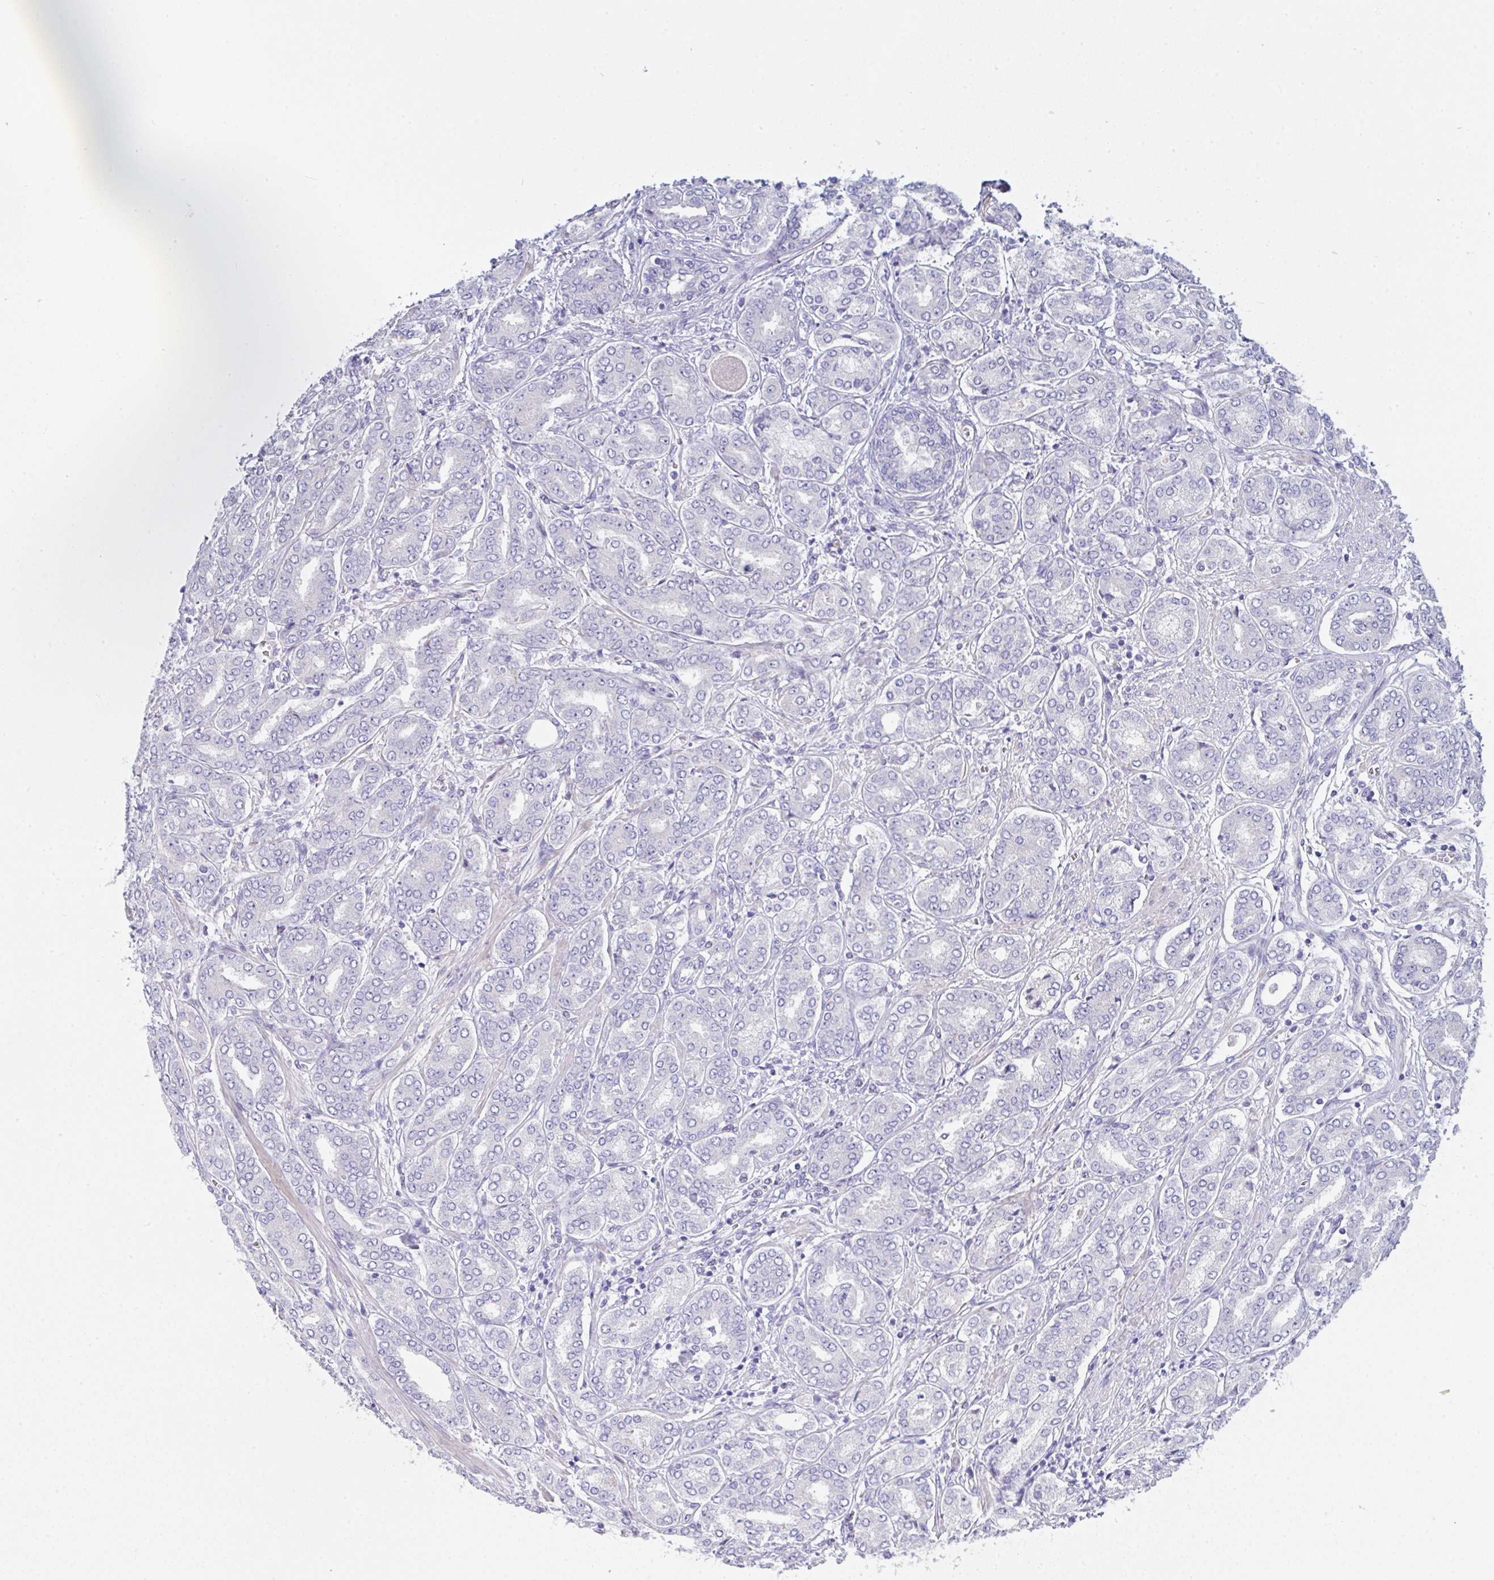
{"staining": {"intensity": "negative", "quantity": "none", "location": "none"}, "tissue": "prostate cancer", "cell_type": "Tumor cells", "image_type": "cancer", "snomed": [{"axis": "morphology", "description": "Adenocarcinoma, High grade"}, {"axis": "topography", "description": "Prostate"}], "caption": "Immunohistochemical staining of prostate adenocarcinoma (high-grade) exhibits no significant positivity in tumor cells.", "gene": "FBXO47", "patient": {"sex": "male", "age": 72}}